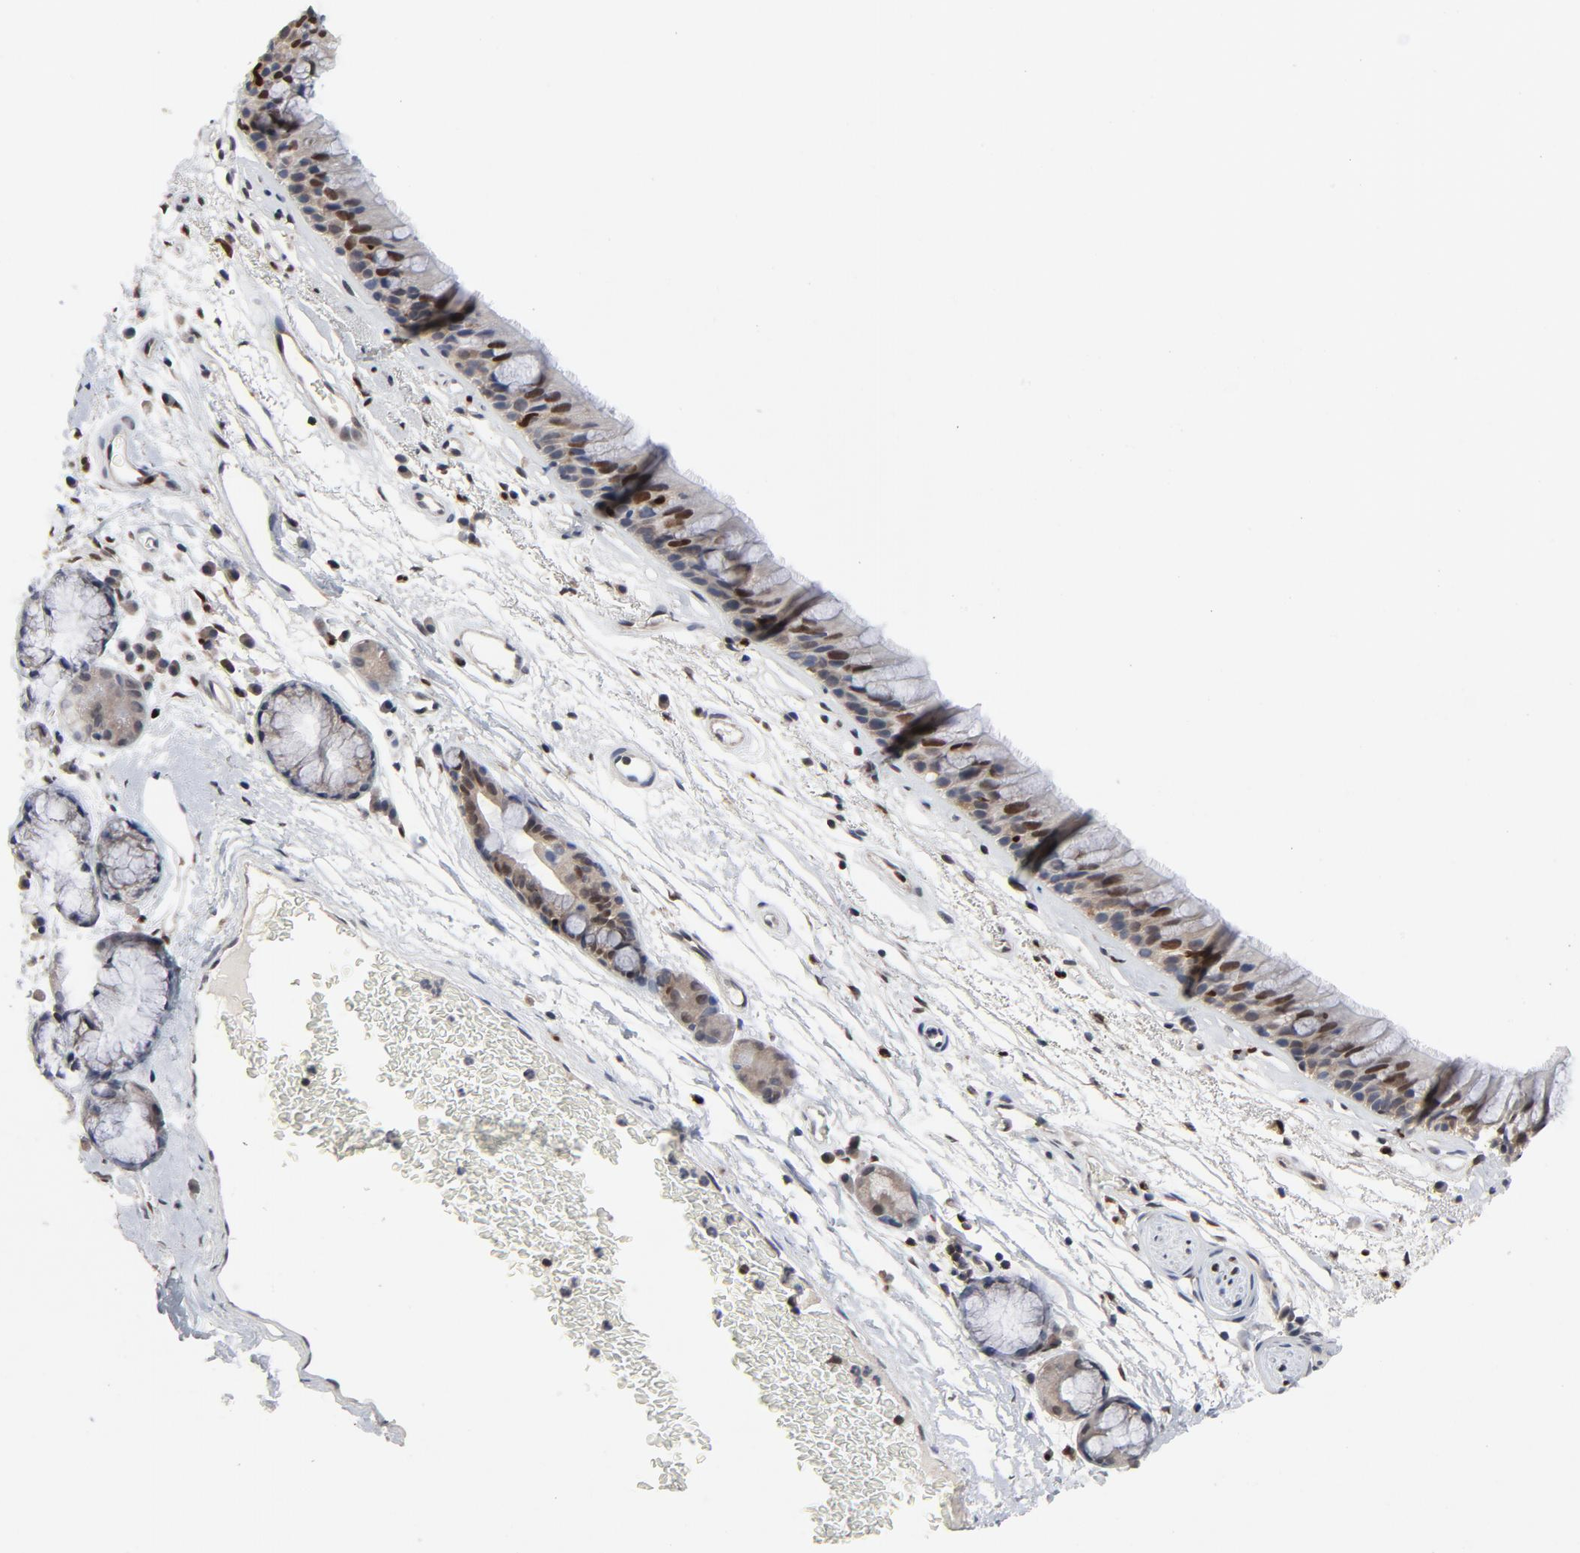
{"staining": {"intensity": "strong", "quantity": "<25%", "location": "cytoplasmic/membranous,nuclear"}, "tissue": "bronchus", "cell_type": "Respiratory epithelial cells", "image_type": "normal", "snomed": [{"axis": "morphology", "description": "Normal tissue, NOS"}, {"axis": "morphology", "description": "Adenocarcinoma, NOS"}, {"axis": "topography", "description": "Bronchus"}, {"axis": "topography", "description": "Lung"}], "caption": "The histopathology image shows staining of normal bronchus, revealing strong cytoplasmic/membranous,nuclear protein expression (brown color) within respiratory epithelial cells.", "gene": "NFKB1", "patient": {"sex": "female", "age": 54}}